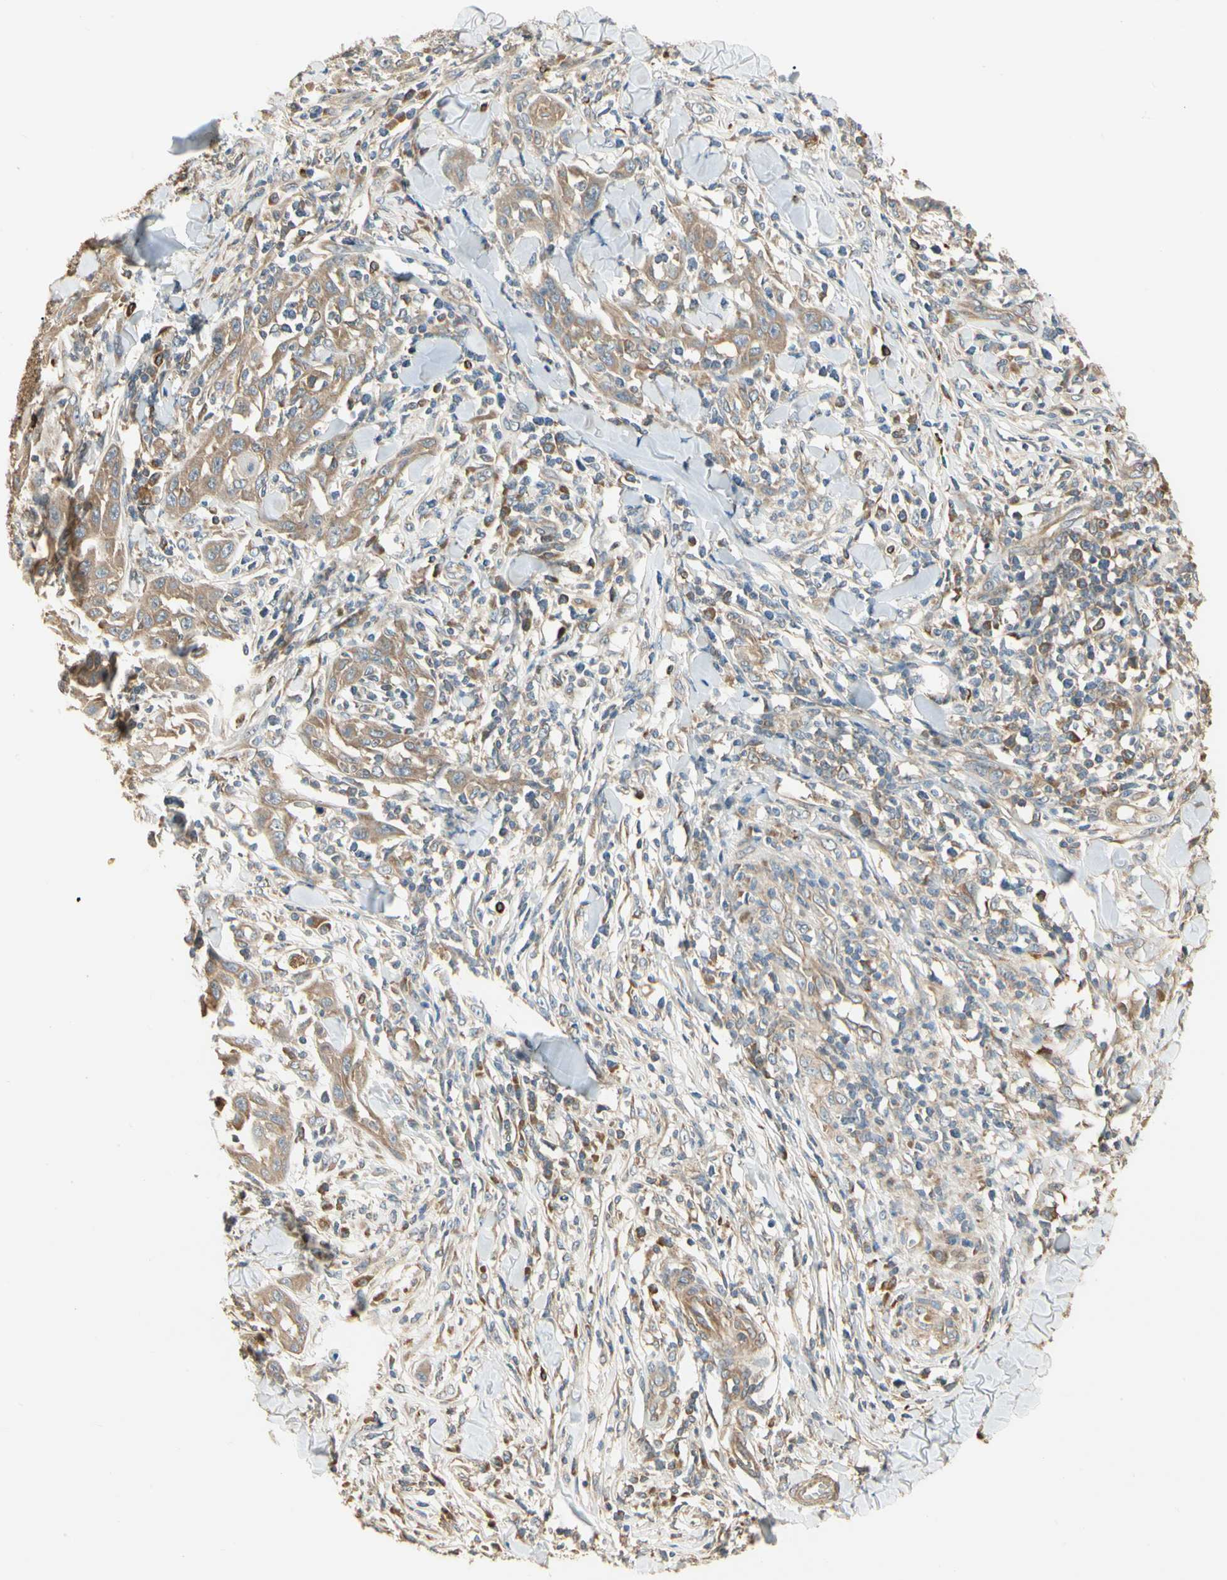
{"staining": {"intensity": "moderate", "quantity": ">75%", "location": "cytoplasmic/membranous"}, "tissue": "skin cancer", "cell_type": "Tumor cells", "image_type": "cancer", "snomed": [{"axis": "morphology", "description": "Squamous cell carcinoma, NOS"}, {"axis": "topography", "description": "Skin"}], "caption": "High-magnification brightfield microscopy of skin cancer (squamous cell carcinoma) stained with DAB (brown) and counterstained with hematoxylin (blue). tumor cells exhibit moderate cytoplasmic/membranous positivity is identified in approximately>75% of cells. The staining was performed using DAB, with brown indicating positive protein expression. Nuclei are stained blue with hematoxylin.", "gene": "IRAG1", "patient": {"sex": "male", "age": 24}}